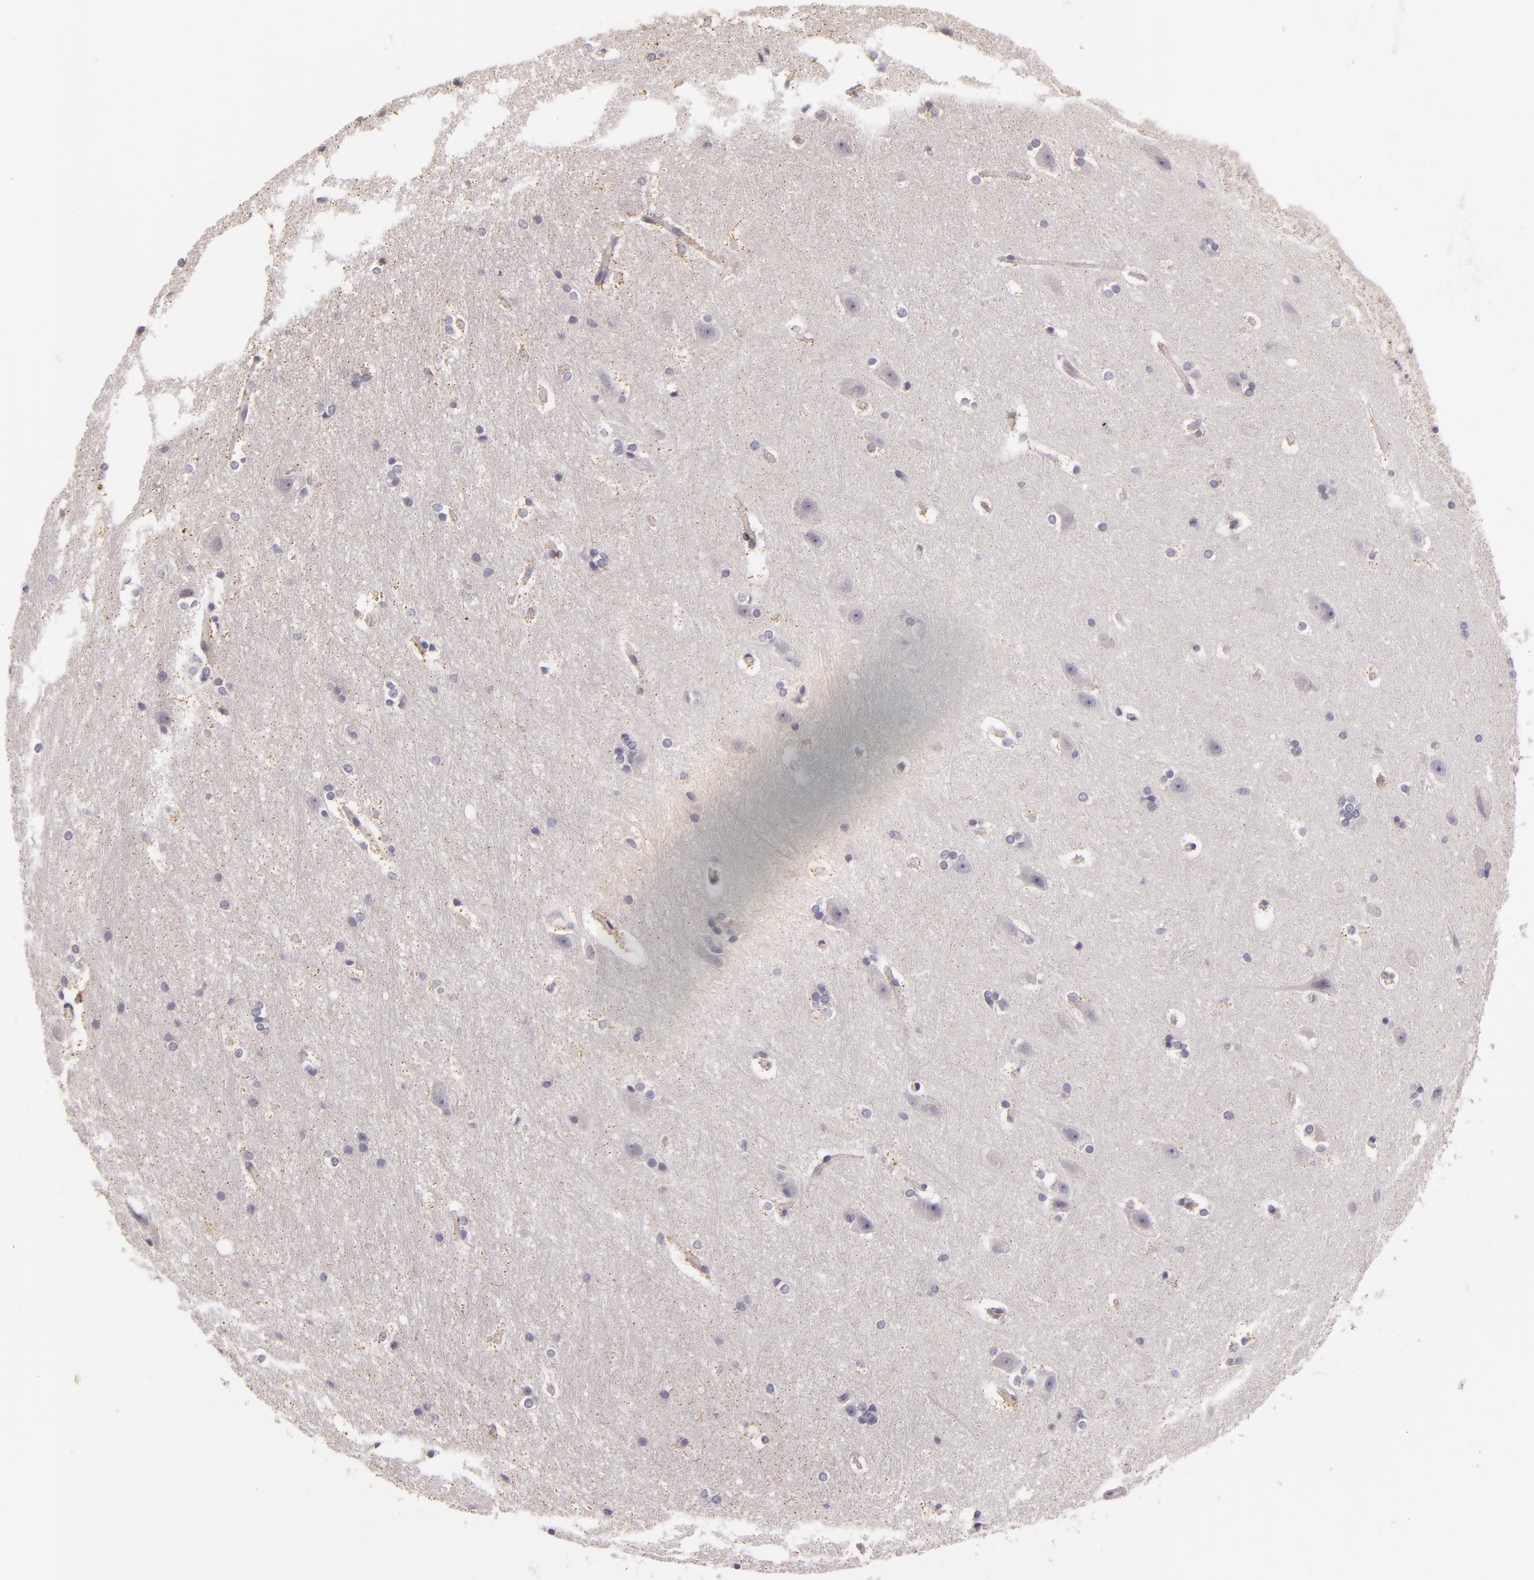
{"staining": {"intensity": "negative", "quantity": "none", "location": "none"}, "tissue": "hippocampus", "cell_type": "Glial cells", "image_type": "normal", "snomed": [{"axis": "morphology", "description": "Normal tissue, NOS"}, {"axis": "topography", "description": "Hippocampus"}], "caption": "A micrograph of hippocampus stained for a protein shows no brown staining in glial cells. Nuclei are stained in blue.", "gene": "TLR8", "patient": {"sex": "female", "age": 19}}